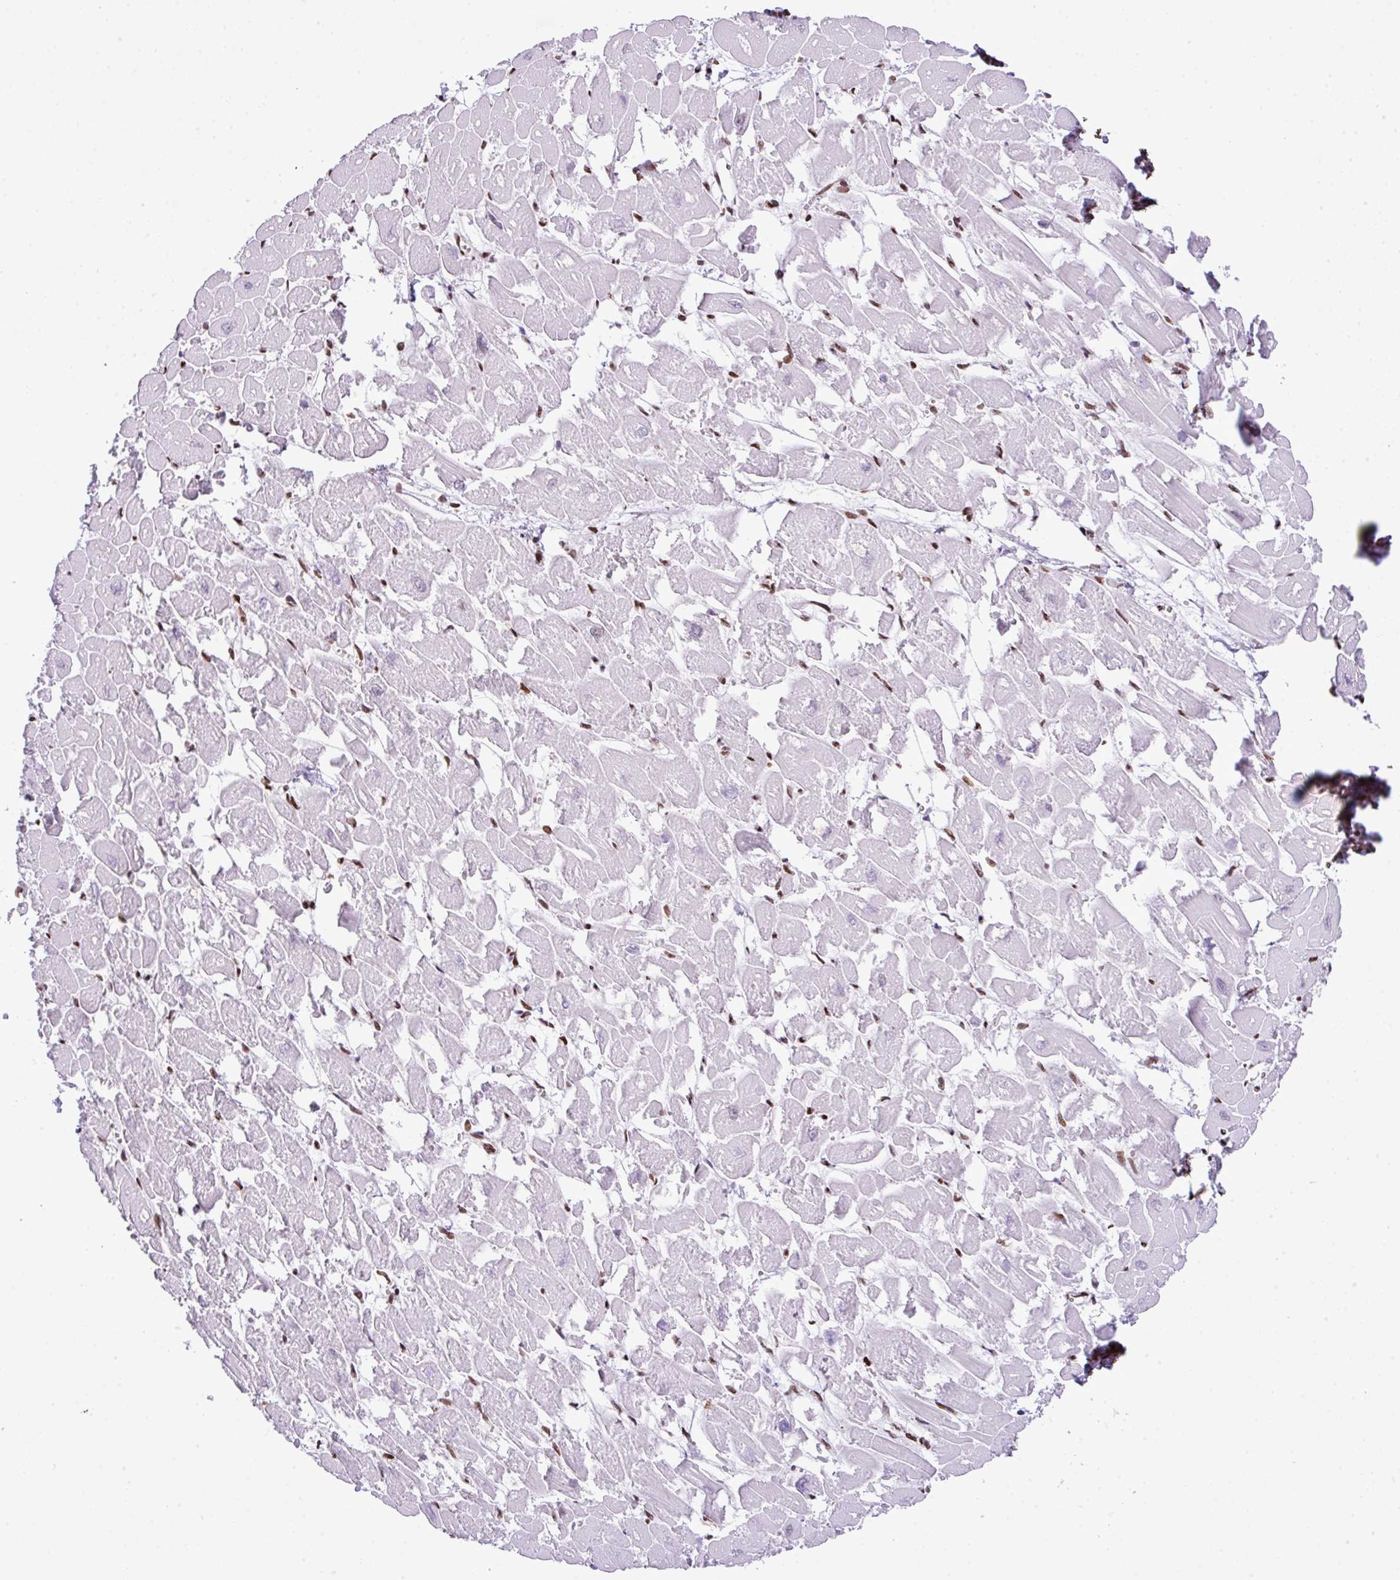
{"staining": {"intensity": "moderate", "quantity": "25%-75%", "location": "nuclear"}, "tissue": "heart muscle", "cell_type": "Cardiomyocytes", "image_type": "normal", "snomed": [{"axis": "morphology", "description": "Normal tissue, NOS"}, {"axis": "topography", "description": "Heart"}], "caption": "Heart muscle stained with DAB immunohistochemistry reveals medium levels of moderate nuclear staining in approximately 25%-75% of cardiomyocytes.", "gene": "RARG", "patient": {"sex": "male", "age": 54}}